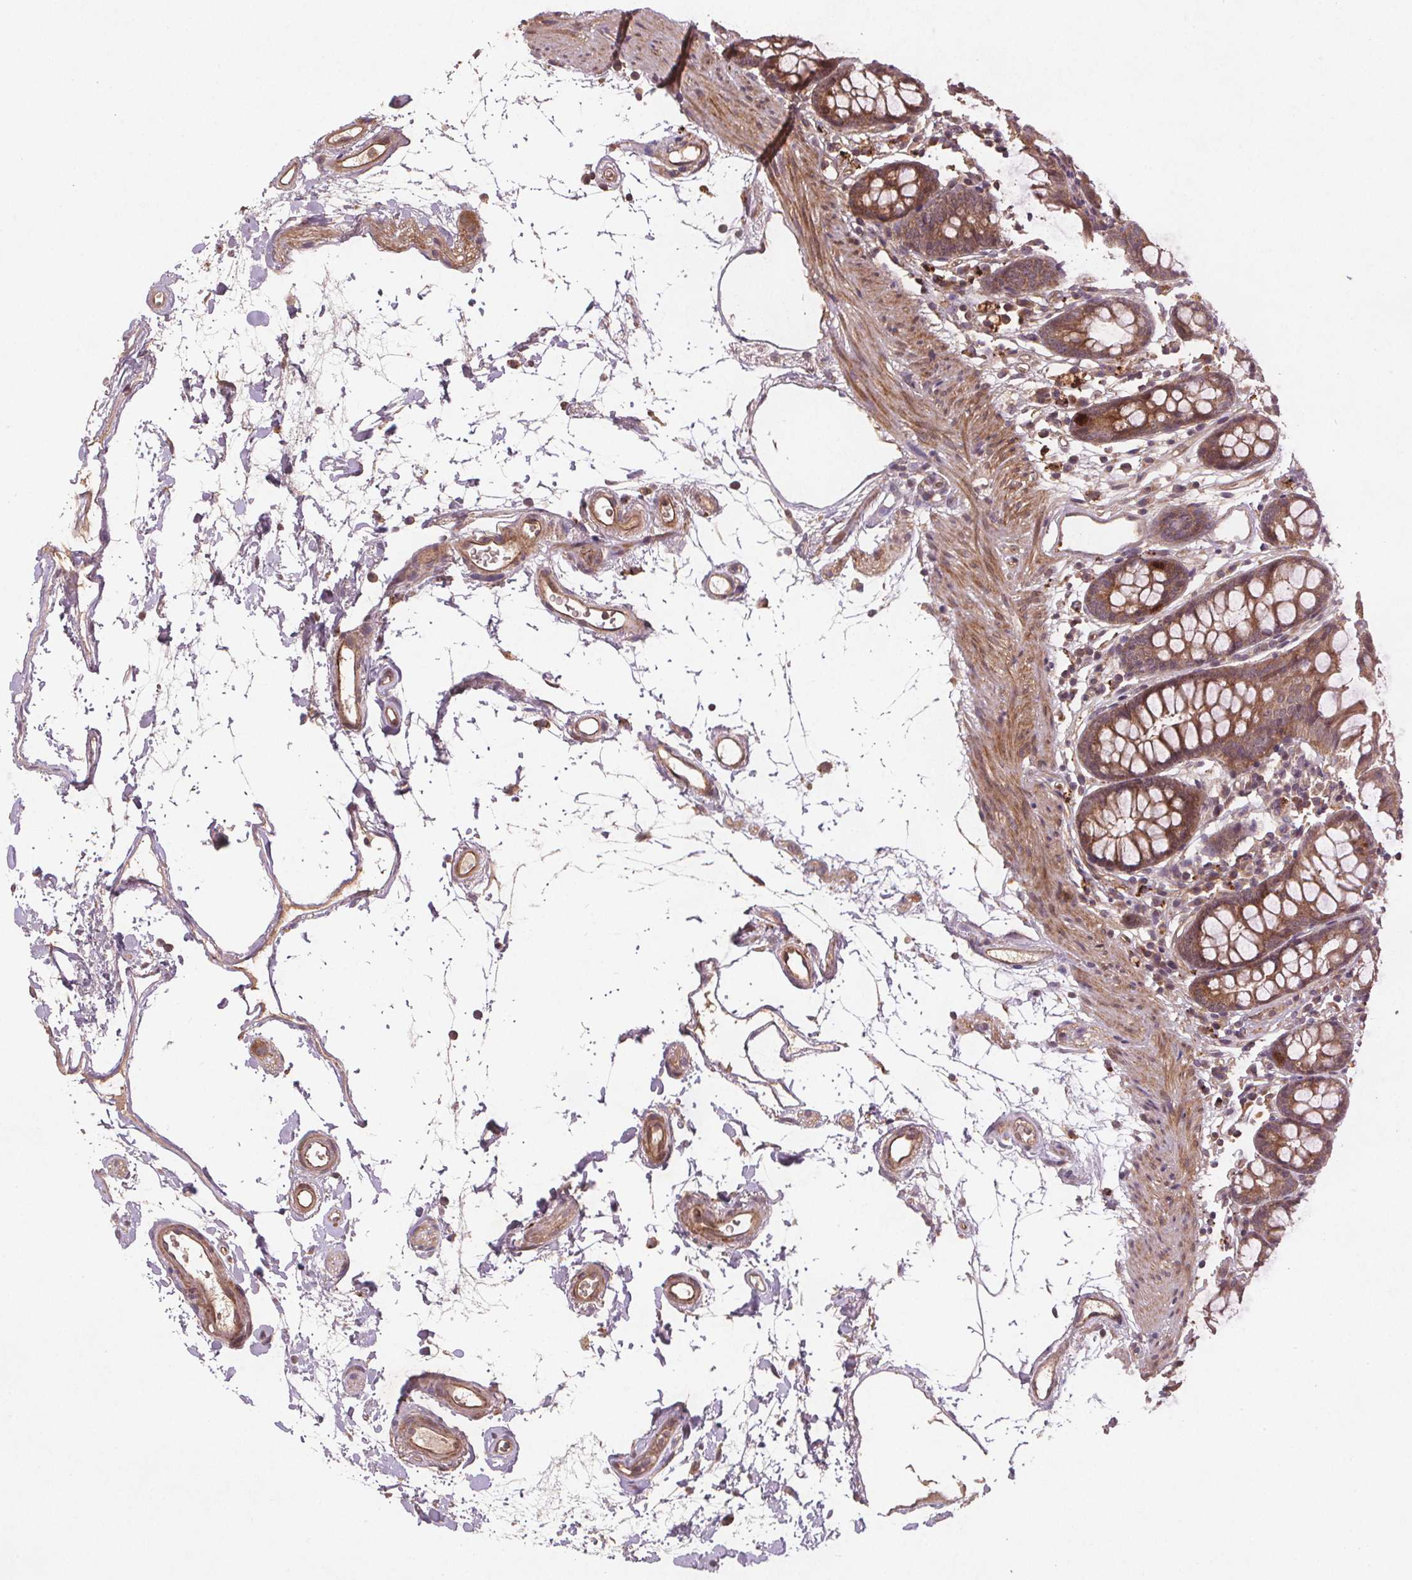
{"staining": {"intensity": "moderate", "quantity": ">75%", "location": "cytoplasmic/membranous"}, "tissue": "colon", "cell_type": "Endothelial cells", "image_type": "normal", "snomed": [{"axis": "morphology", "description": "Normal tissue, NOS"}, {"axis": "topography", "description": "Colon"}], "caption": "Protein analysis of unremarkable colon reveals moderate cytoplasmic/membranous positivity in approximately >75% of endothelial cells. (IHC, brightfield microscopy, high magnification).", "gene": "SEC14L2", "patient": {"sex": "female", "age": 84}}